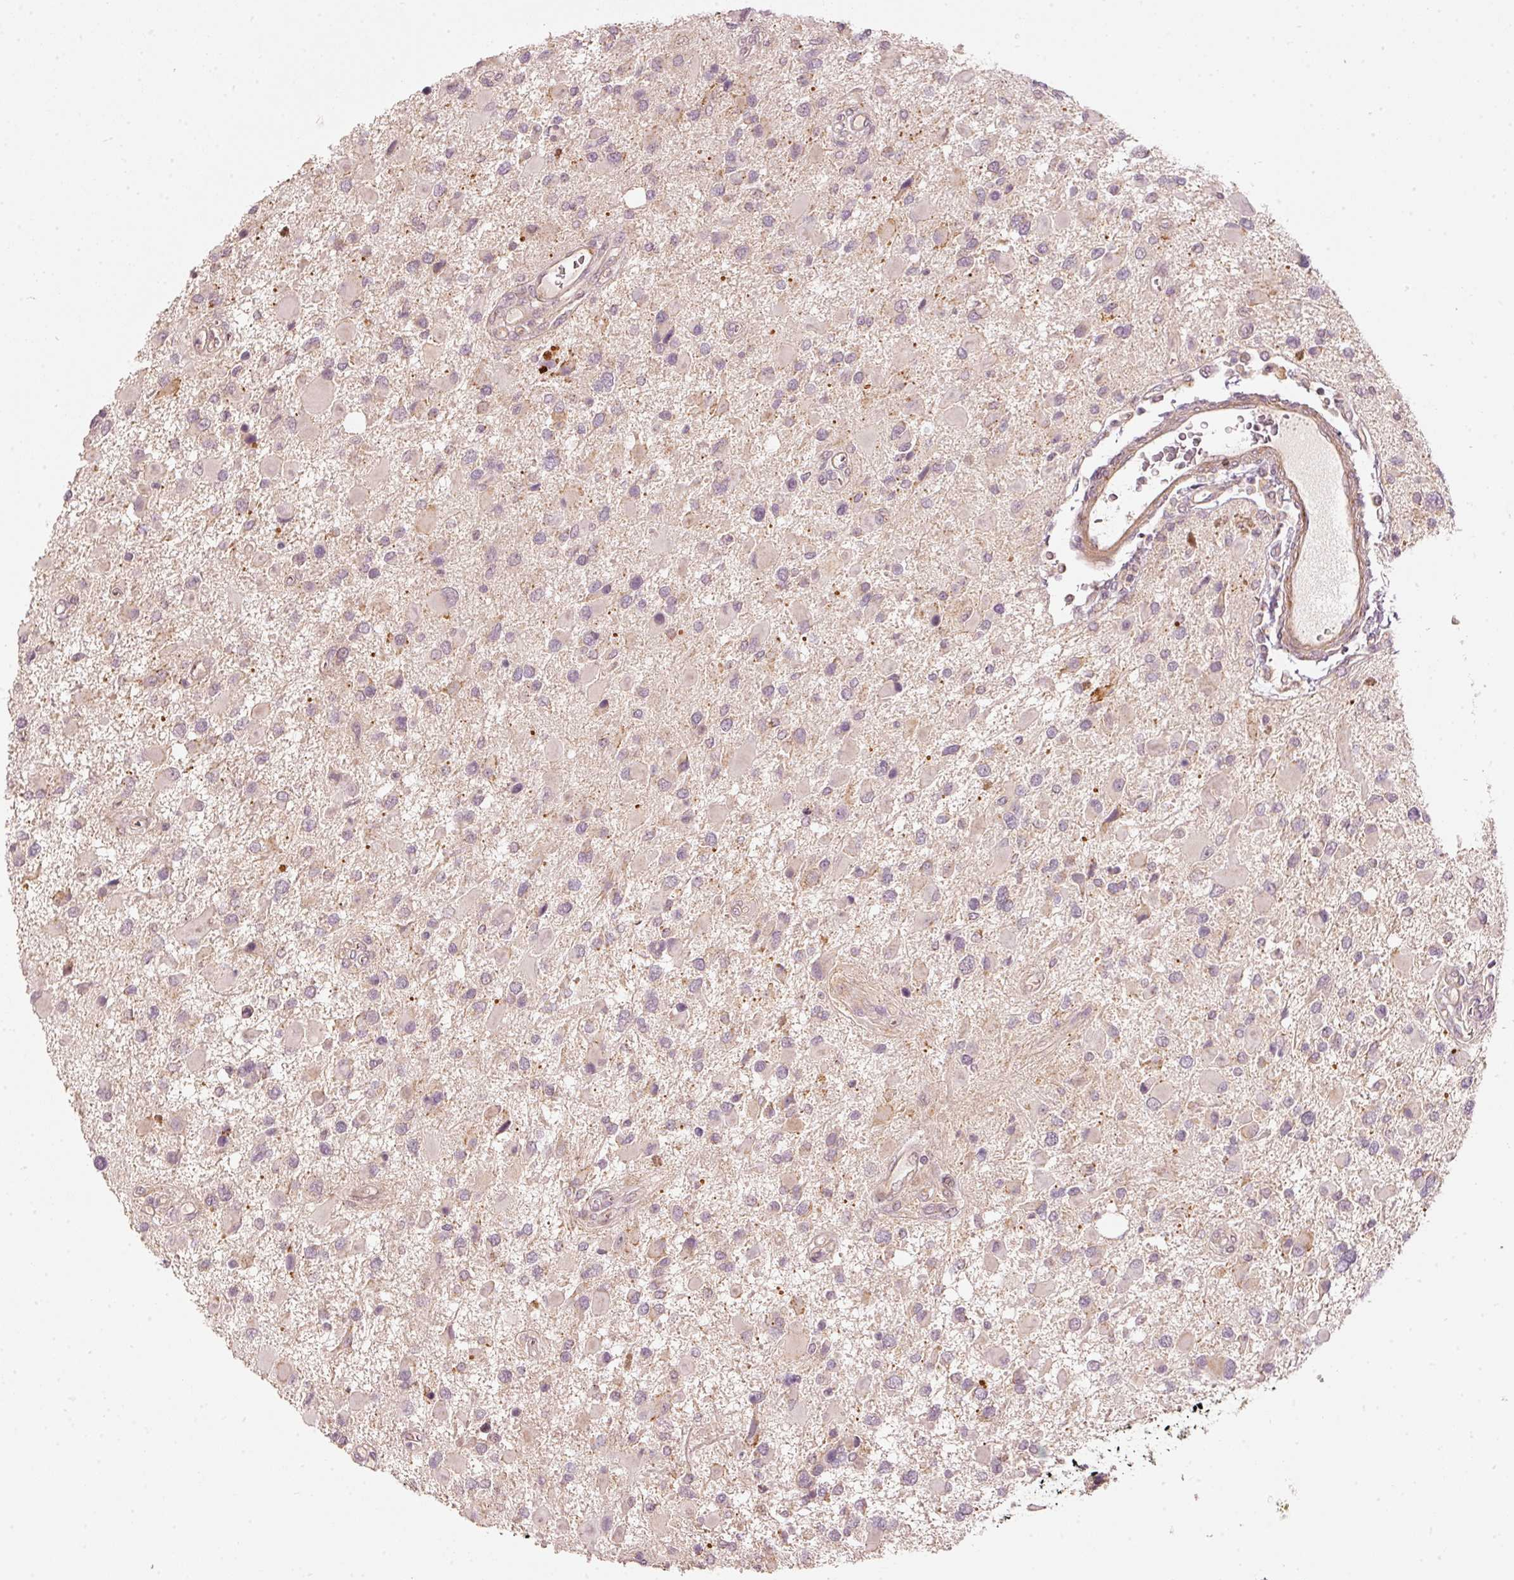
{"staining": {"intensity": "negative", "quantity": "none", "location": "none"}, "tissue": "glioma", "cell_type": "Tumor cells", "image_type": "cancer", "snomed": [{"axis": "morphology", "description": "Glioma, malignant, High grade"}, {"axis": "topography", "description": "Brain"}], "caption": "This is a micrograph of immunohistochemistry staining of glioma, which shows no expression in tumor cells.", "gene": "ARHGAP22", "patient": {"sex": "male", "age": 53}}